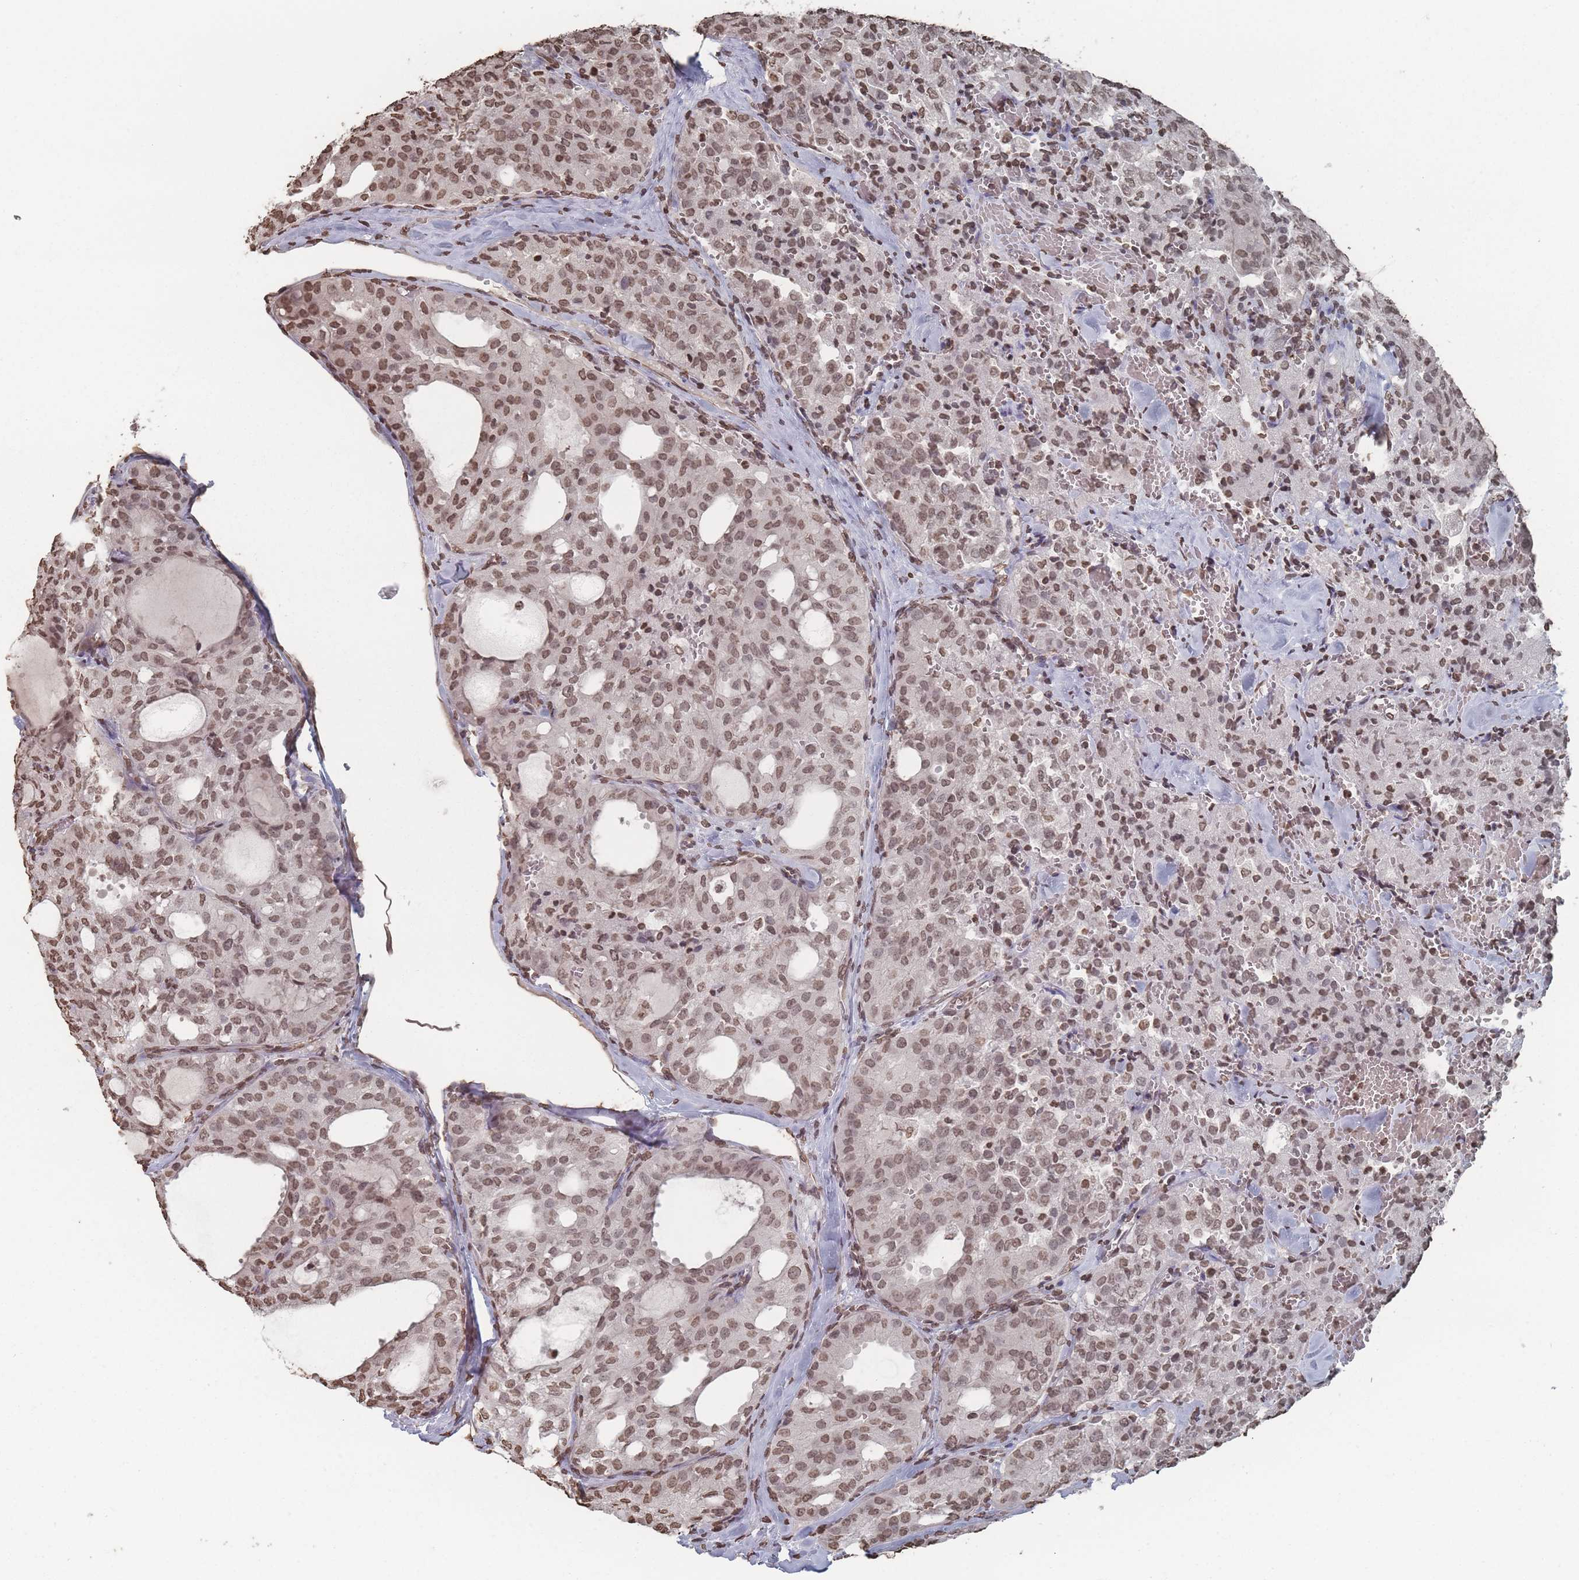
{"staining": {"intensity": "moderate", "quantity": ">75%", "location": "nuclear"}, "tissue": "thyroid cancer", "cell_type": "Tumor cells", "image_type": "cancer", "snomed": [{"axis": "morphology", "description": "Follicular adenoma carcinoma, NOS"}, {"axis": "topography", "description": "Thyroid gland"}], "caption": "Moderate nuclear expression for a protein is present in about >75% of tumor cells of thyroid follicular adenoma carcinoma using immunohistochemistry.", "gene": "PLEKHG5", "patient": {"sex": "male", "age": 75}}